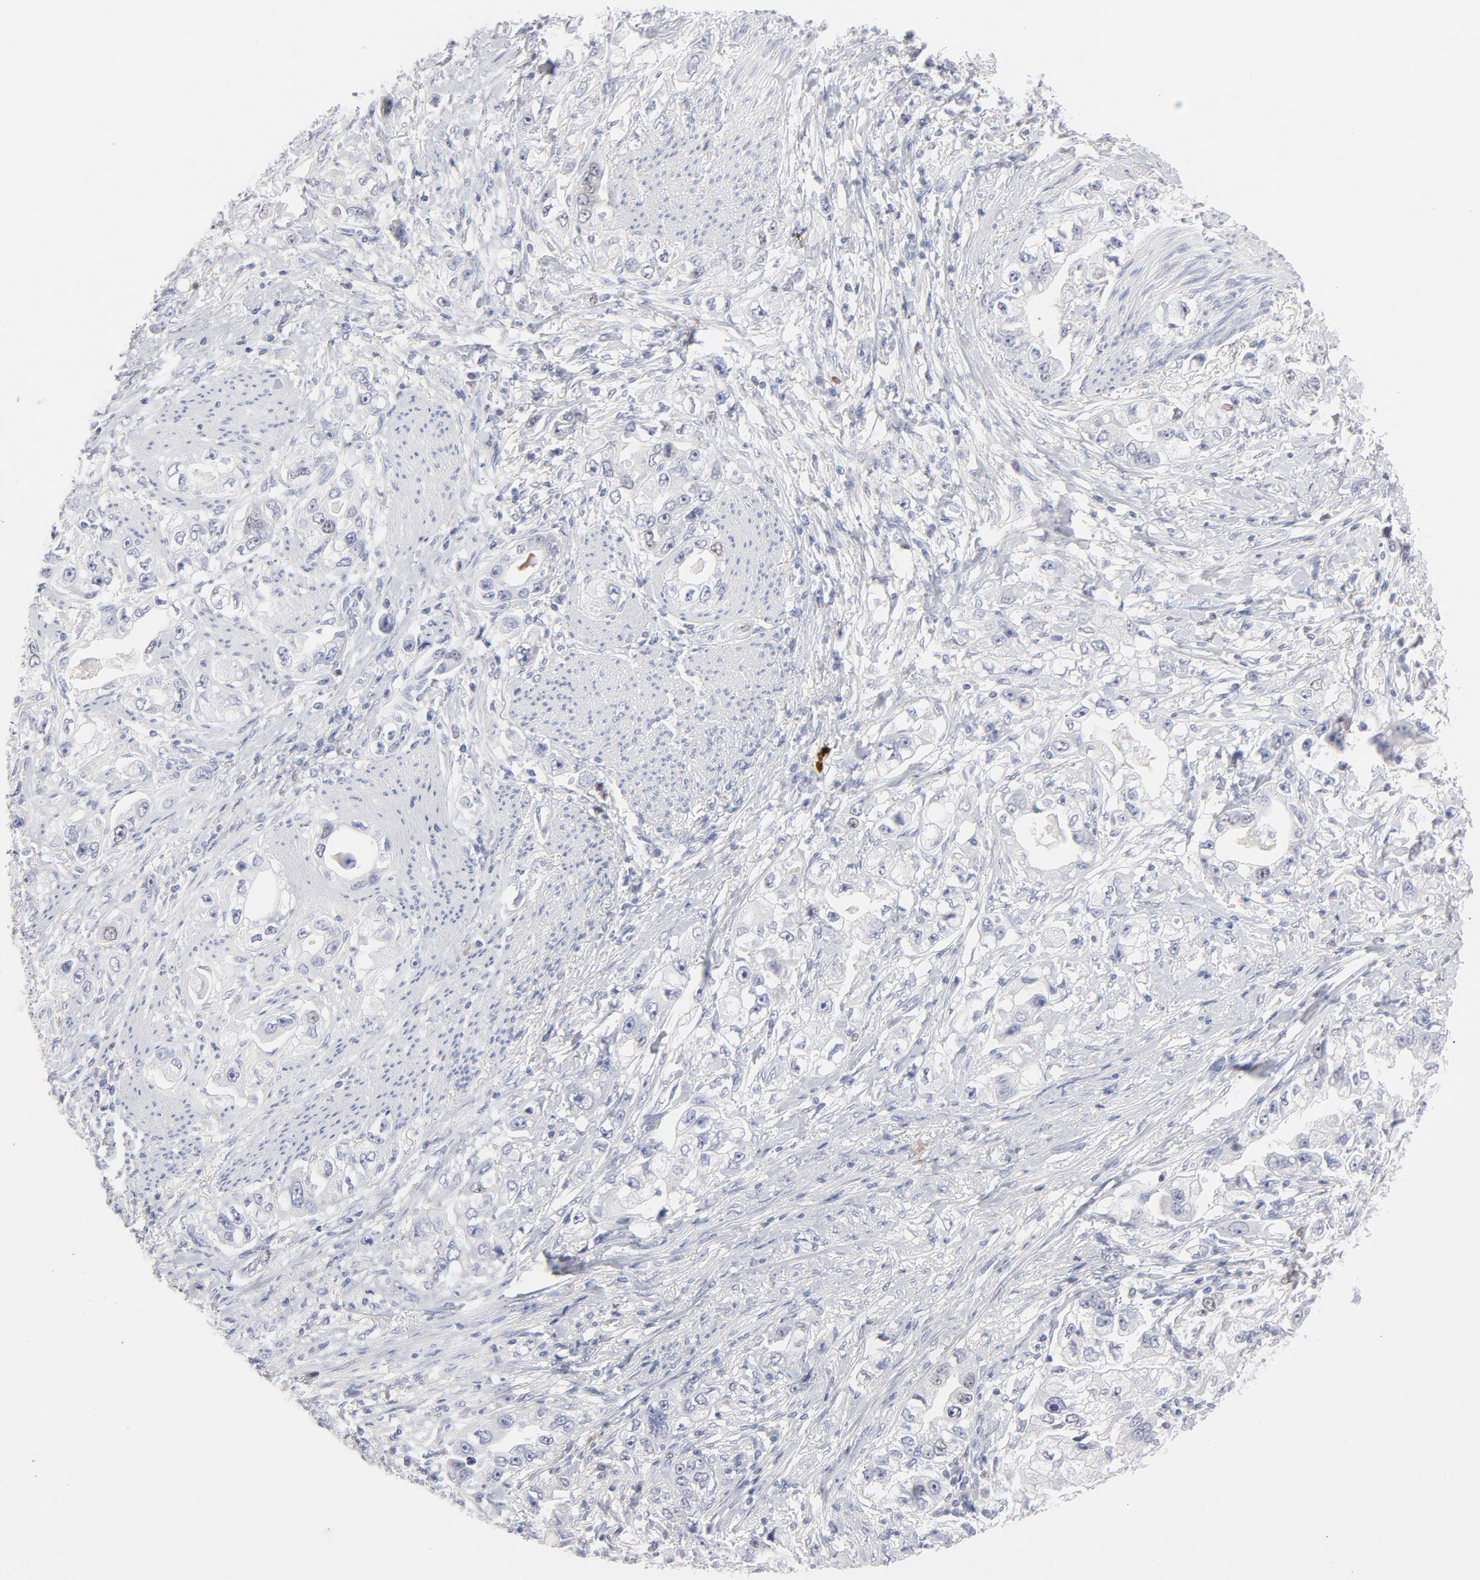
{"staining": {"intensity": "weak", "quantity": "<25%", "location": "nuclear"}, "tissue": "stomach cancer", "cell_type": "Tumor cells", "image_type": "cancer", "snomed": [{"axis": "morphology", "description": "Adenocarcinoma, NOS"}, {"axis": "topography", "description": "Stomach, lower"}], "caption": "DAB immunohistochemical staining of adenocarcinoma (stomach) shows no significant expression in tumor cells.", "gene": "MCM7", "patient": {"sex": "female", "age": 93}}